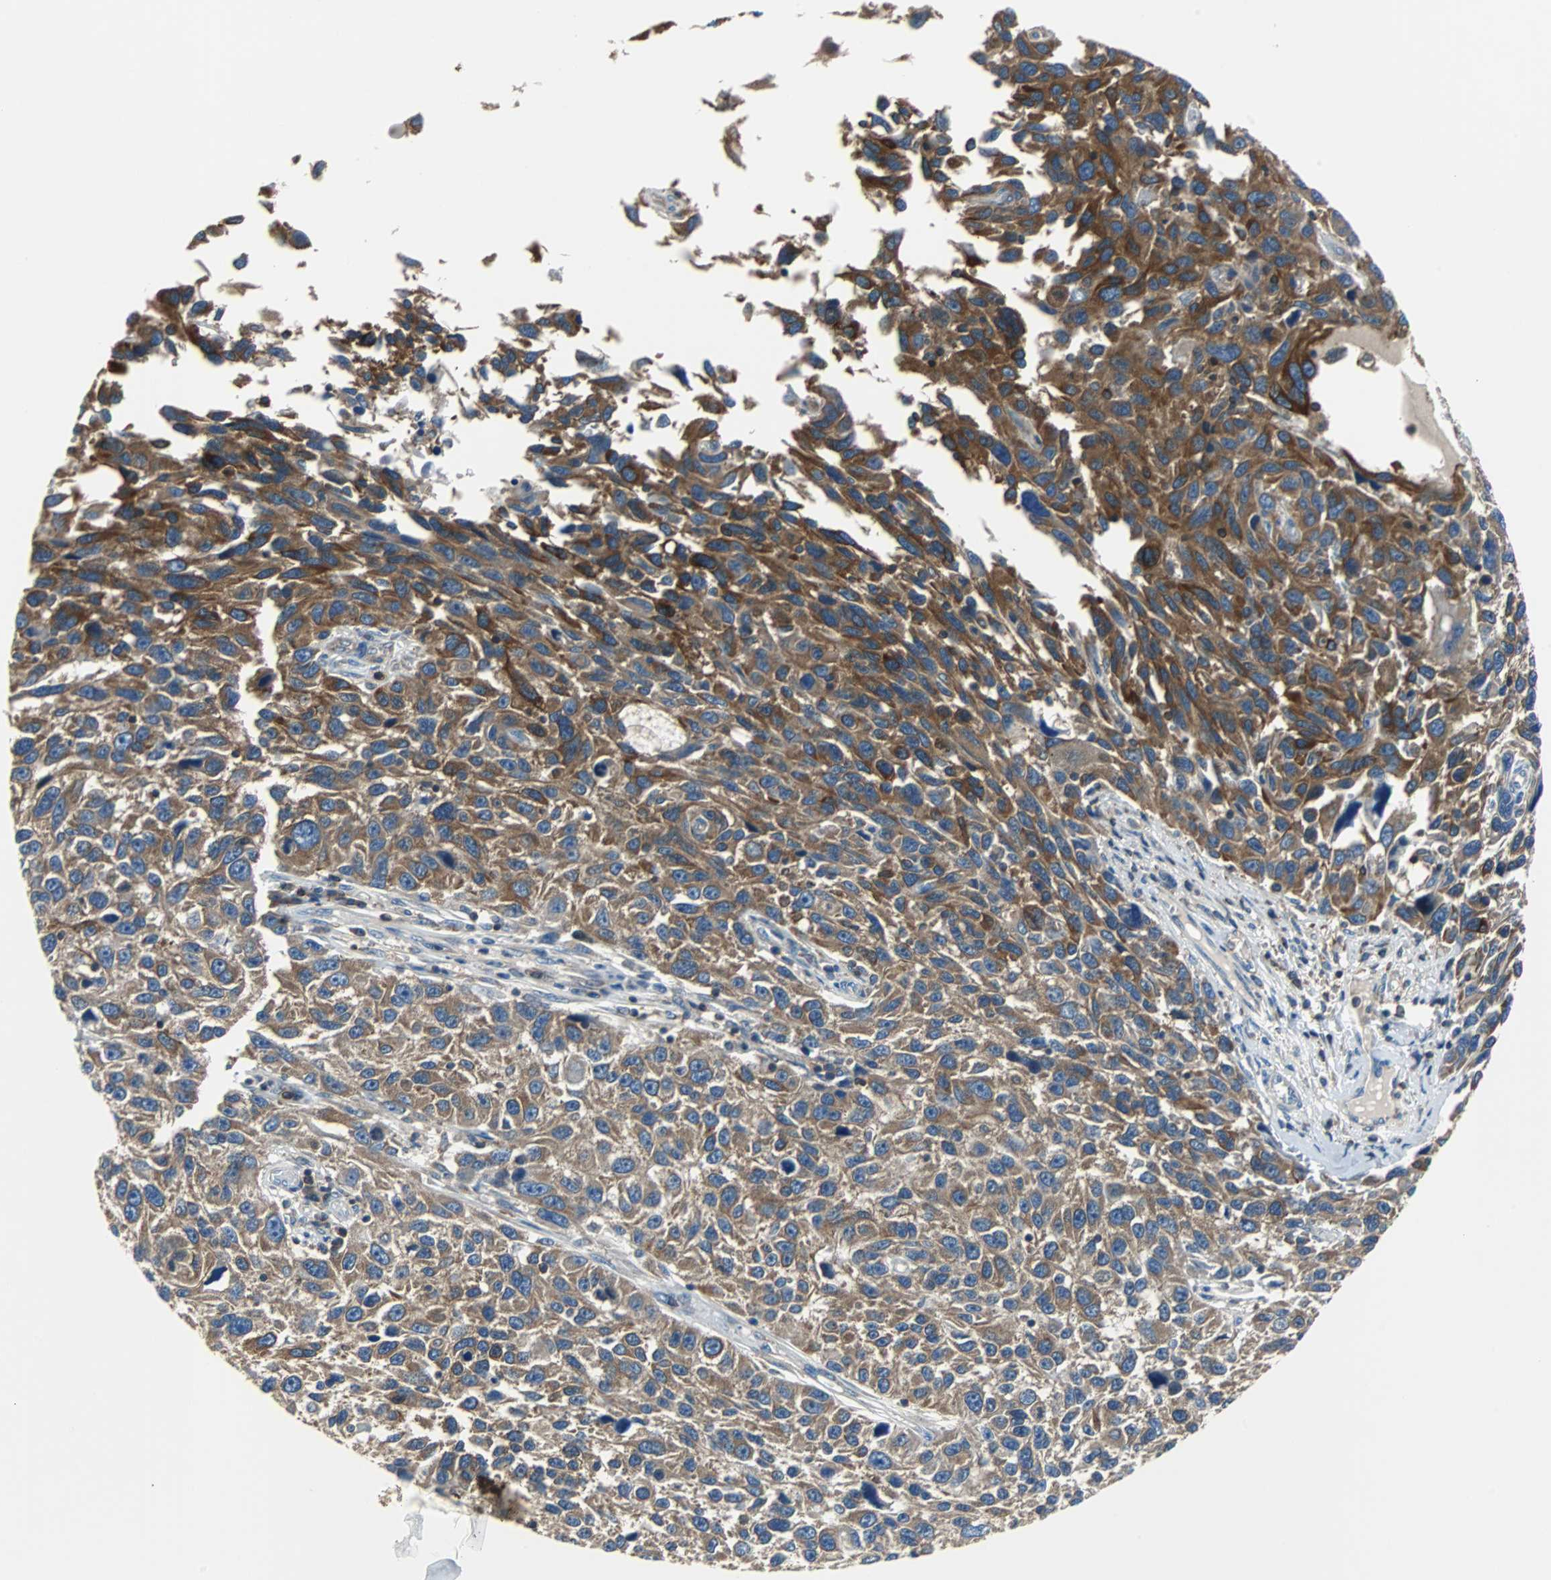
{"staining": {"intensity": "moderate", "quantity": ">75%", "location": "cytoplasmic/membranous"}, "tissue": "melanoma", "cell_type": "Tumor cells", "image_type": "cancer", "snomed": [{"axis": "morphology", "description": "Malignant melanoma, NOS"}, {"axis": "topography", "description": "Skin"}], "caption": "Immunohistochemistry (IHC) (DAB) staining of human malignant melanoma displays moderate cytoplasmic/membranous protein positivity in approximately >75% of tumor cells.", "gene": "TSC22D4", "patient": {"sex": "male", "age": 53}}